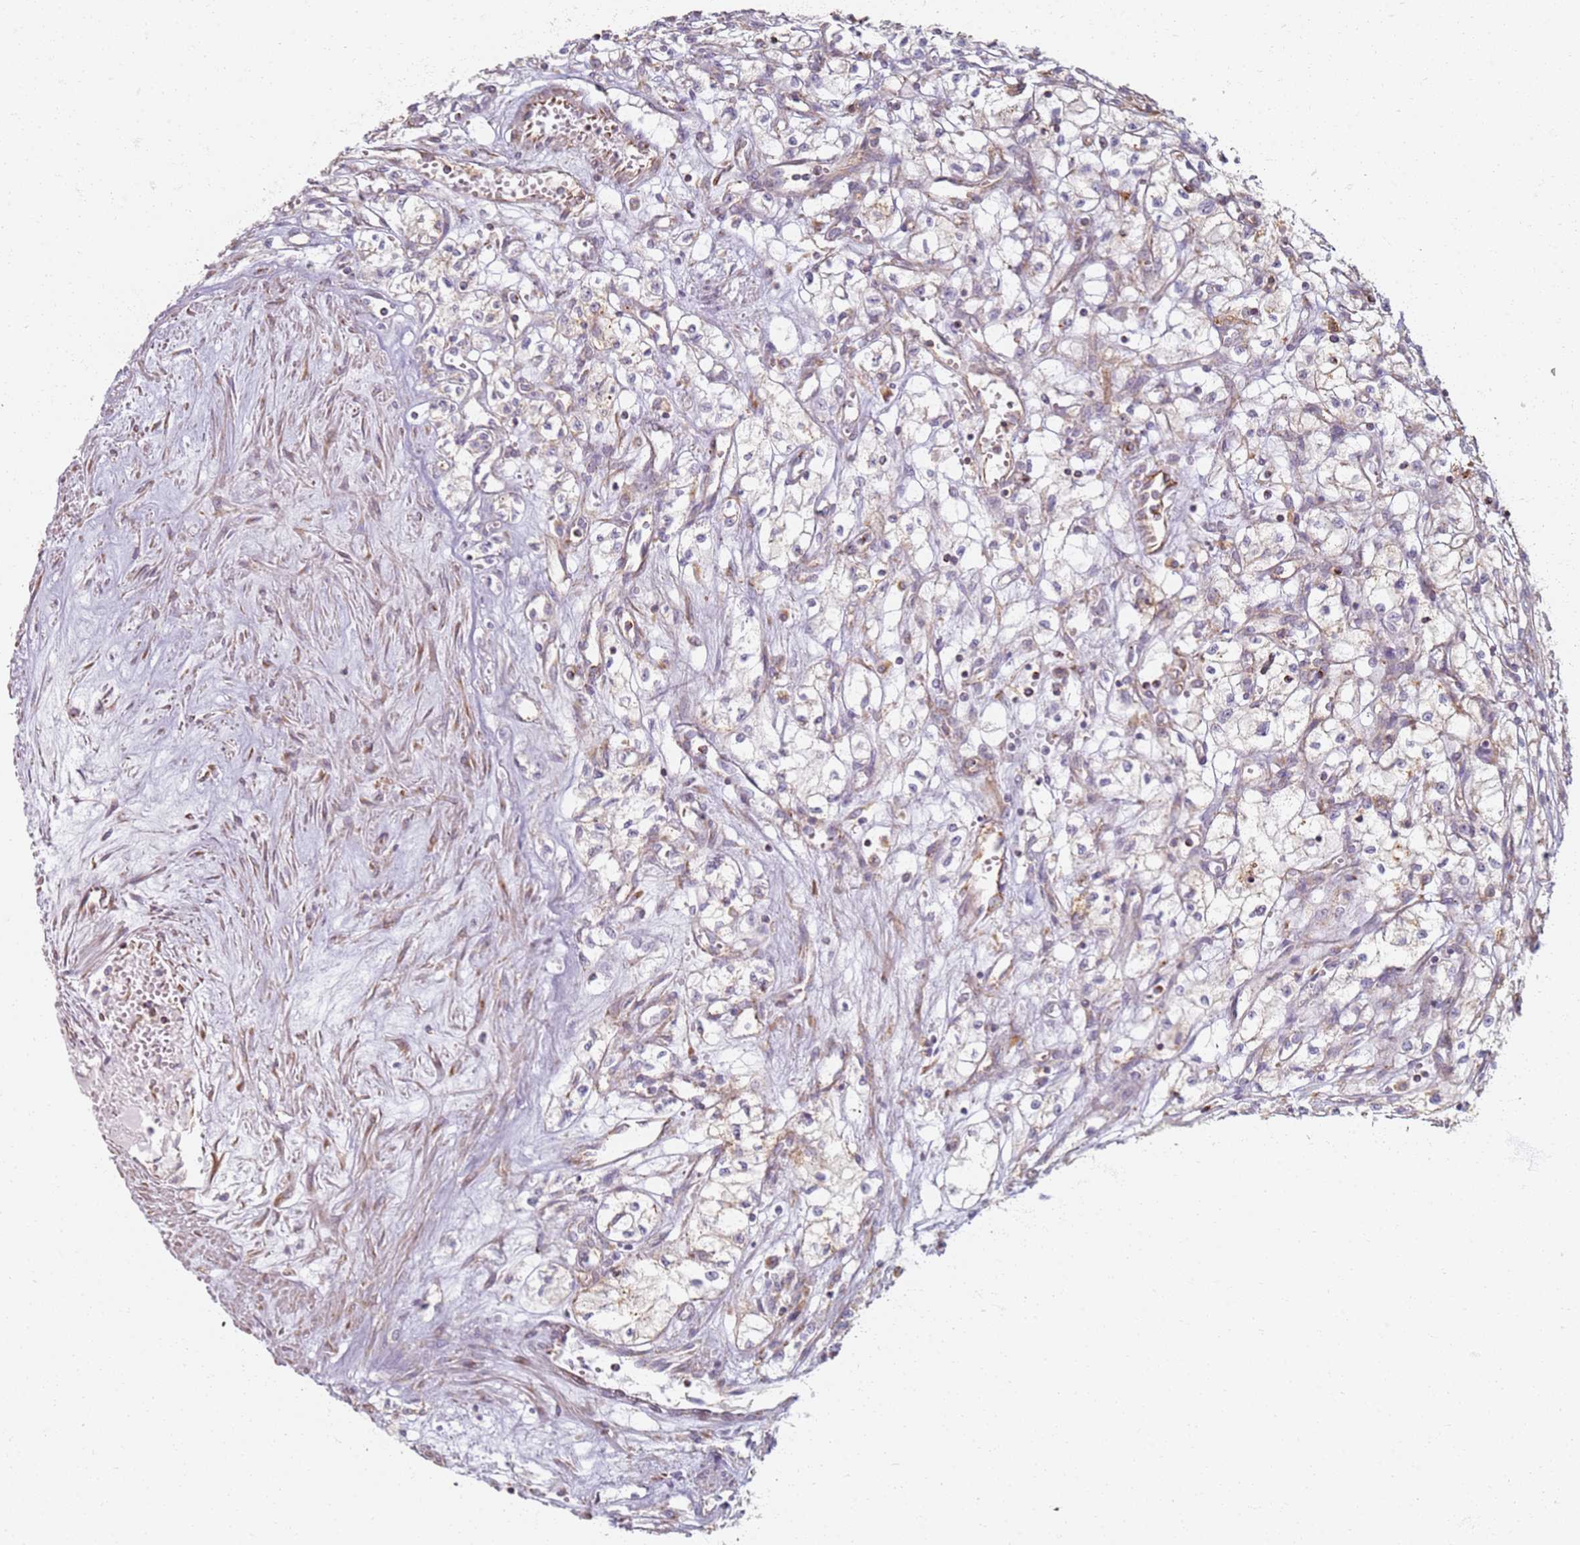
{"staining": {"intensity": "negative", "quantity": "none", "location": "none"}, "tissue": "renal cancer", "cell_type": "Tumor cells", "image_type": "cancer", "snomed": [{"axis": "morphology", "description": "Adenocarcinoma, NOS"}, {"axis": "topography", "description": "Kidney"}], "caption": "DAB immunohistochemical staining of renal adenocarcinoma displays no significant positivity in tumor cells.", "gene": "PROKR2", "patient": {"sex": "male", "age": 59}}